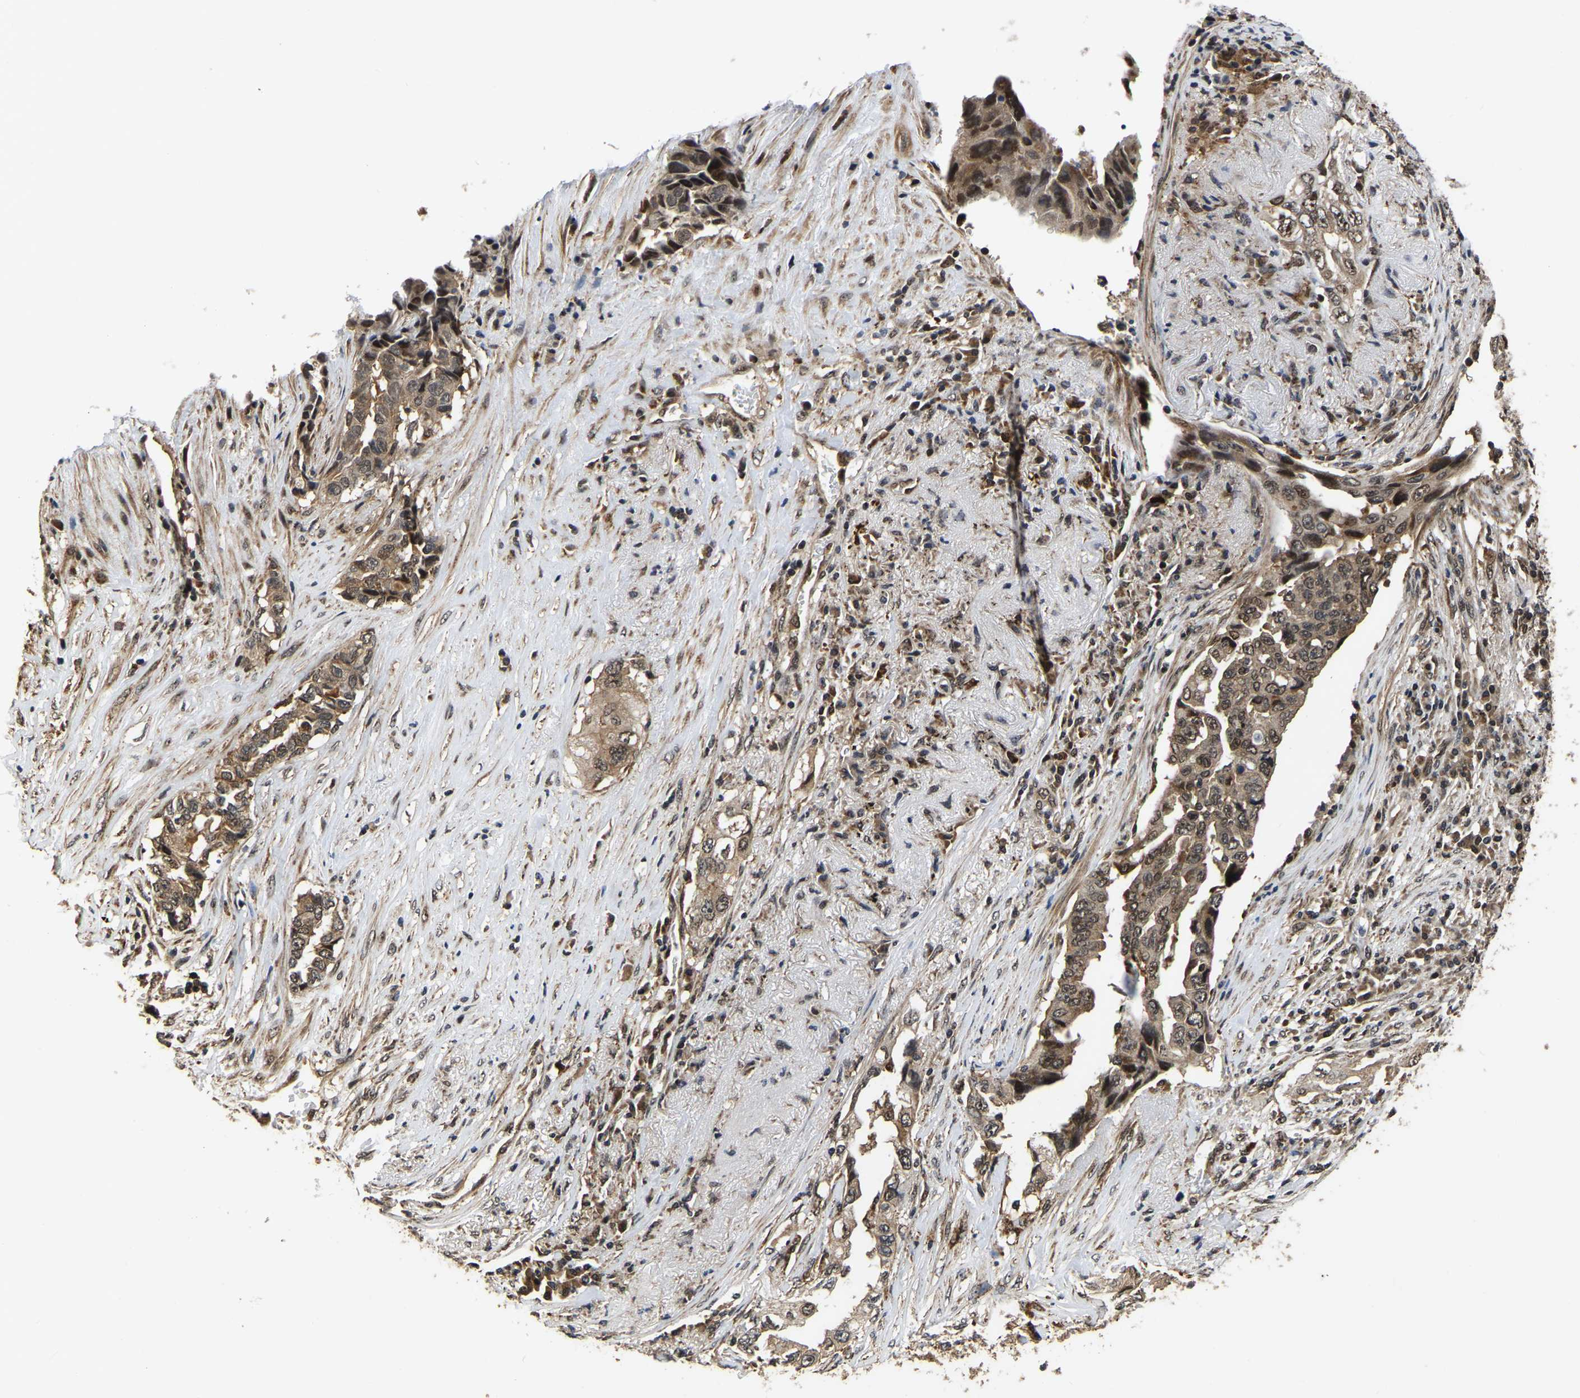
{"staining": {"intensity": "moderate", "quantity": ">75%", "location": "cytoplasmic/membranous,nuclear"}, "tissue": "lung cancer", "cell_type": "Tumor cells", "image_type": "cancer", "snomed": [{"axis": "morphology", "description": "Adenocarcinoma, NOS"}, {"axis": "topography", "description": "Lung"}], "caption": "High-magnification brightfield microscopy of lung adenocarcinoma stained with DAB (3,3'-diaminobenzidine) (brown) and counterstained with hematoxylin (blue). tumor cells exhibit moderate cytoplasmic/membranous and nuclear expression is identified in about>75% of cells. Immunohistochemistry (ihc) stains the protein of interest in brown and the nuclei are stained blue.", "gene": "CIAO1", "patient": {"sex": "female", "age": 51}}